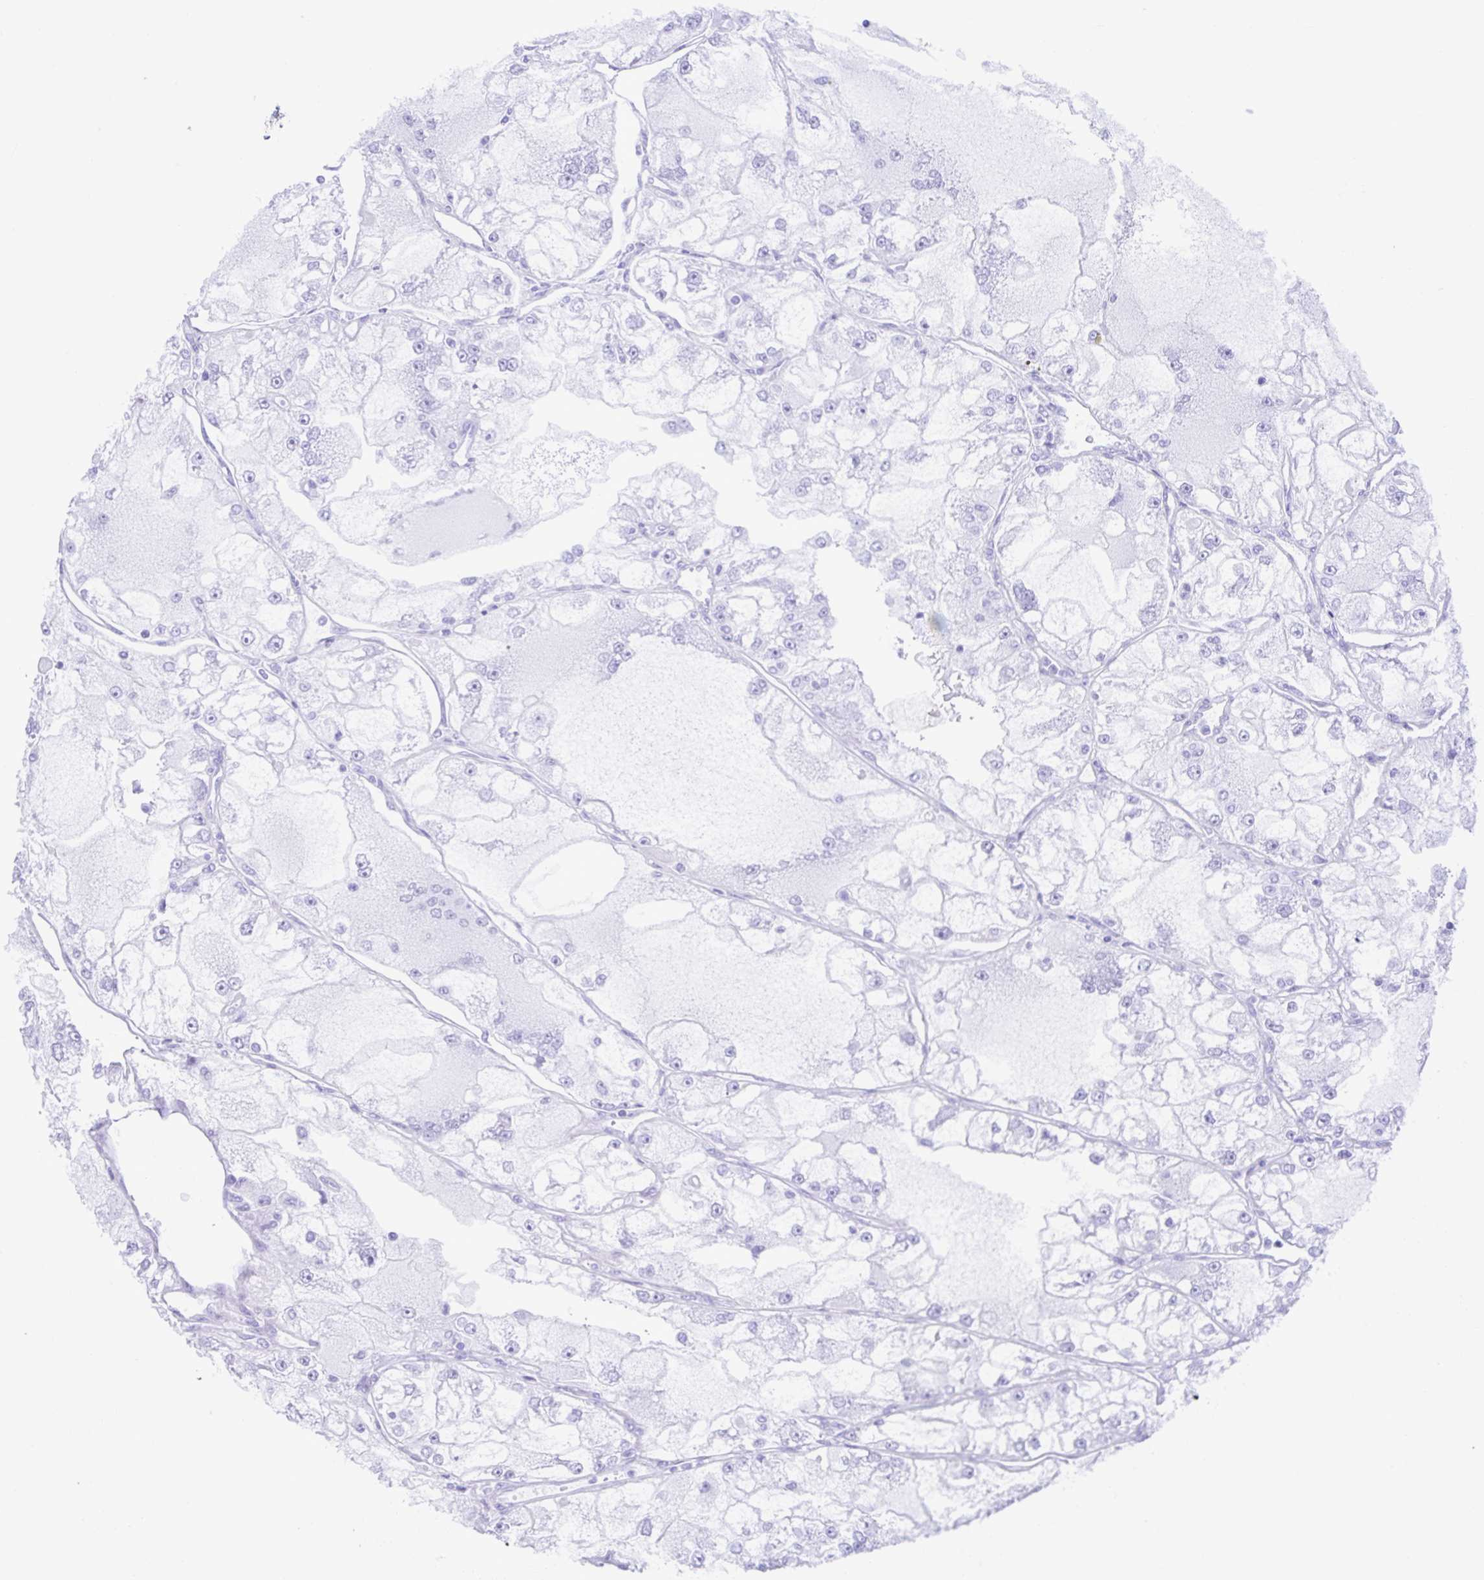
{"staining": {"intensity": "negative", "quantity": "none", "location": "none"}, "tissue": "renal cancer", "cell_type": "Tumor cells", "image_type": "cancer", "snomed": [{"axis": "morphology", "description": "Adenocarcinoma, NOS"}, {"axis": "topography", "description": "Kidney"}], "caption": "Immunohistochemistry (IHC) micrograph of neoplastic tissue: adenocarcinoma (renal) stained with DAB (3,3'-diaminobenzidine) shows no significant protein positivity in tumor cells.", "gene": "NDUFS2", "patient": {"sex": "female", "age": 72}}